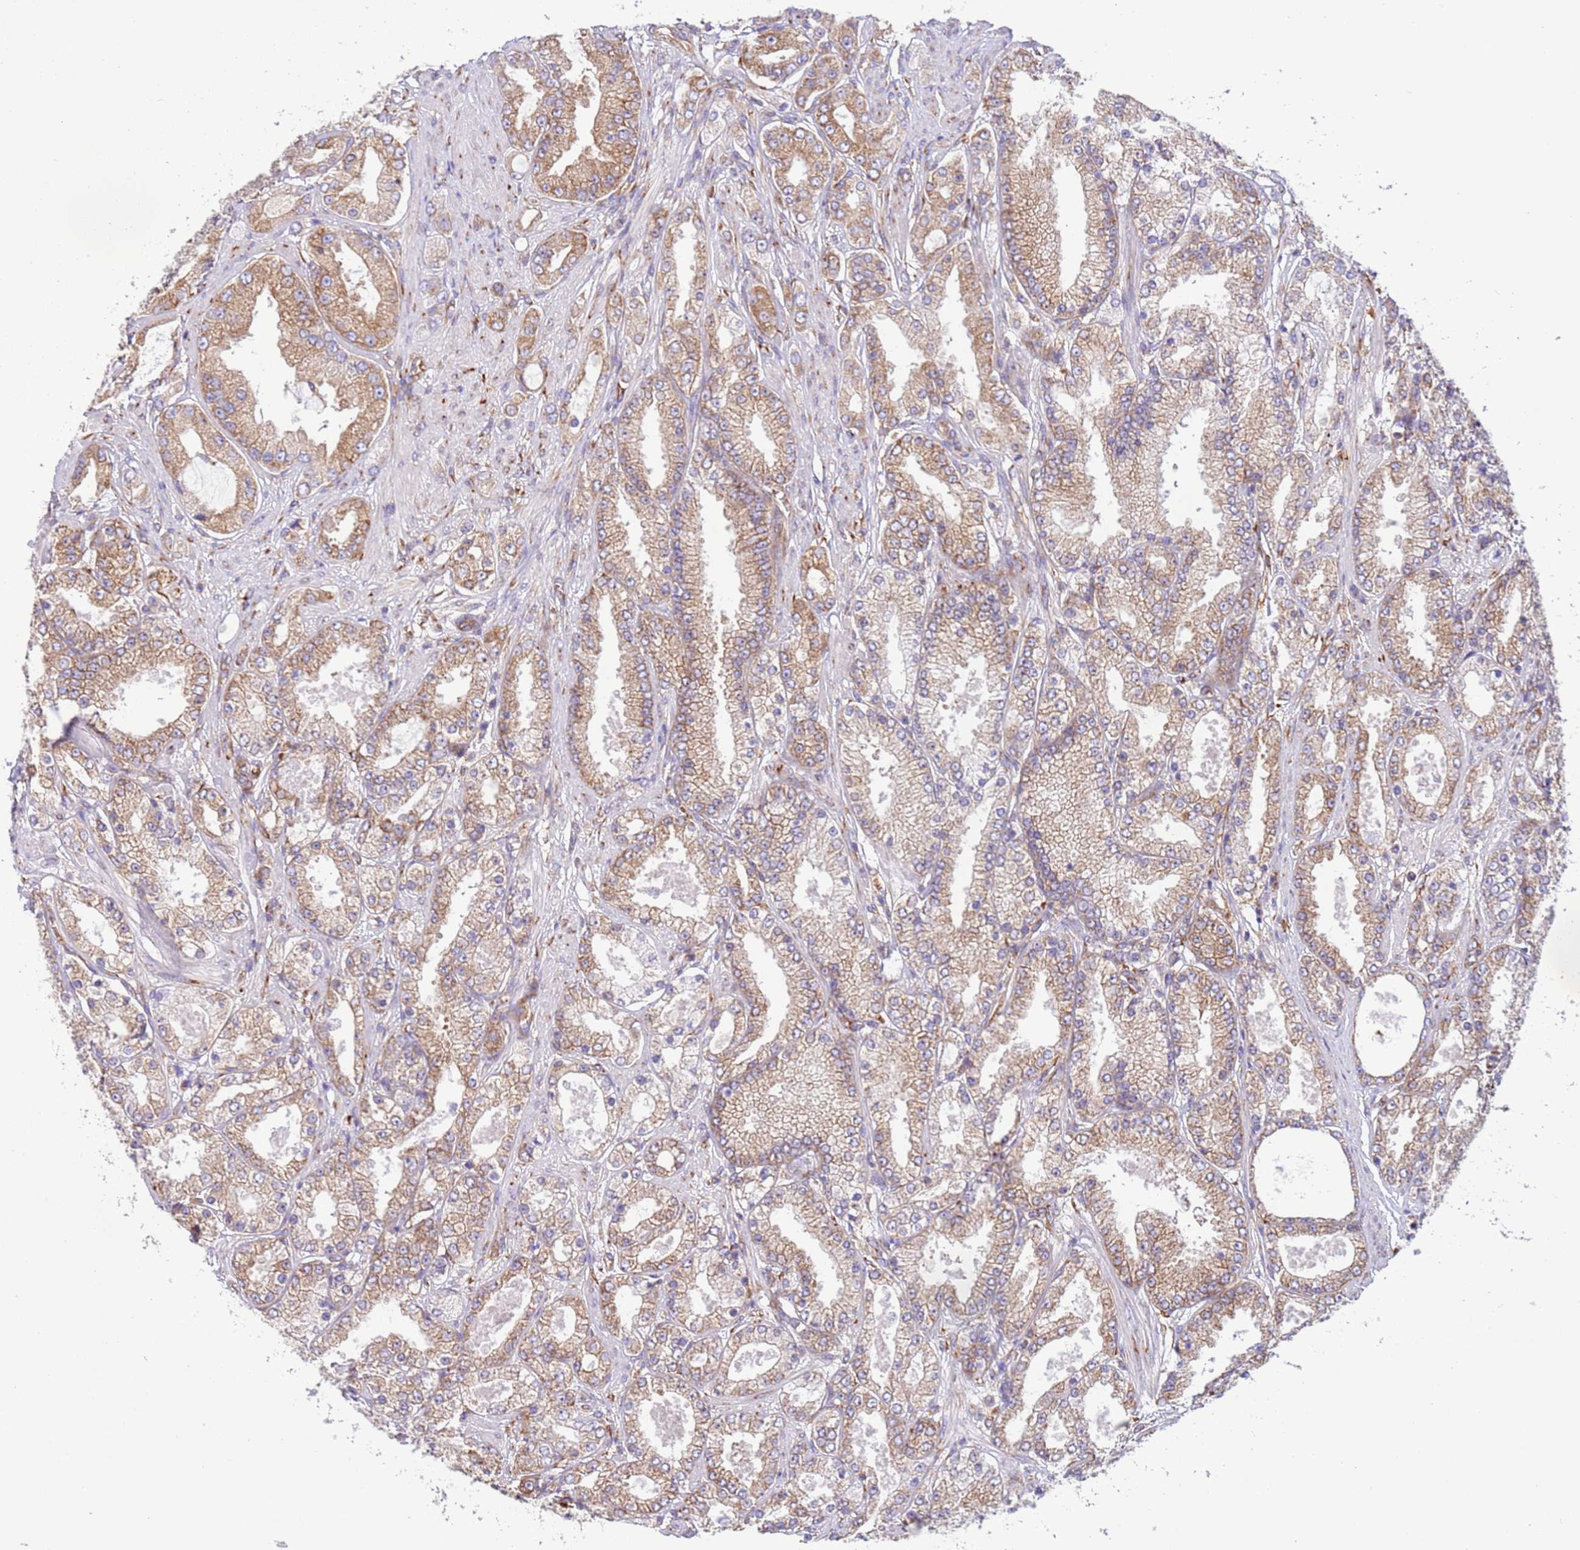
{"staining": {"intensity": "moderate", "quantity": ">75%", "location": "cytoplasmic/membranous"}, "tissue": "prostate cancer", "cell_type": "Tumor cells", "image_type": "cancer", "snomed": [{"axis": "morphology", "description": "Adenocarcinoma, High grade"}, {"axis": "topography", "description": "Prostate"}], "caption": "Prostate adenocarcinoma (high-grade) stained with DAB immunohistochemistry (IHC) reveals medium levels of moderate cytoplasmic/membranous positivity in about >75% of tumor cells.", "gene": "VARS1", "patient": {"sex": "male", "age": 68}}